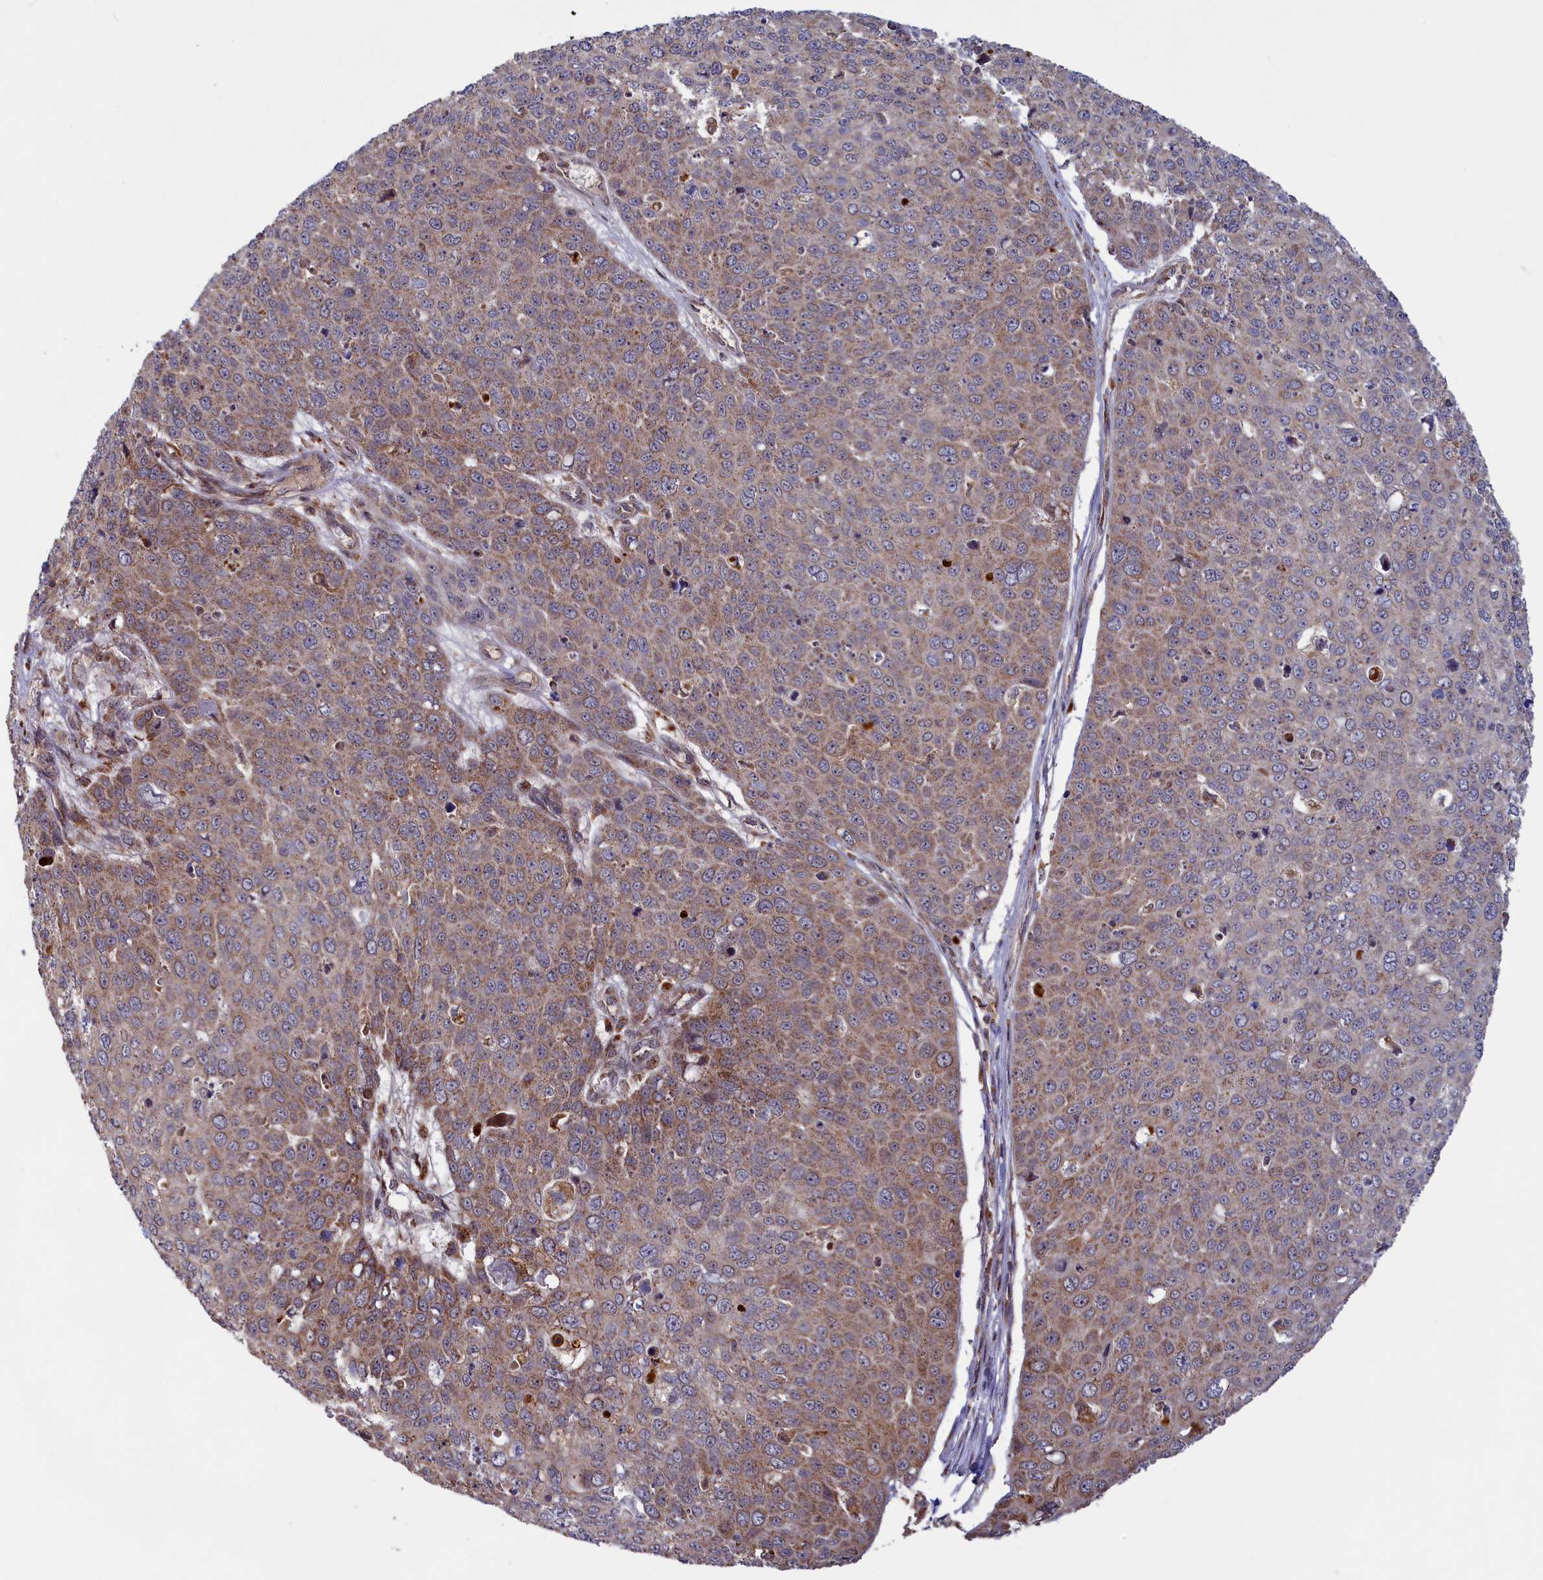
{"staining": {"intensity": "moderate", "quantity": ">75%", "location": "cytoplasmic/membranous"}, "tissue": "skin cancer", "cell_type": "Tumor cells", "image_type": "cancer", "snomed": [{"axis": "morphology", "description": "Squamous cell carcinoma, NOS"}, {"axis": "topography", "description": "Skin"}], "caption": "Skin cancer (squamous cell carcinoma) stained with DAB immunohistochemistry demonstrates medium levels of moderate cytoplasmic/membranous expression in approximately >75% of tumor cells. (DAB = brown stain, brightfield microscopy at high magnification).", "gene": "DUS3L", "patient": {"sex": "male", "age": 71}}